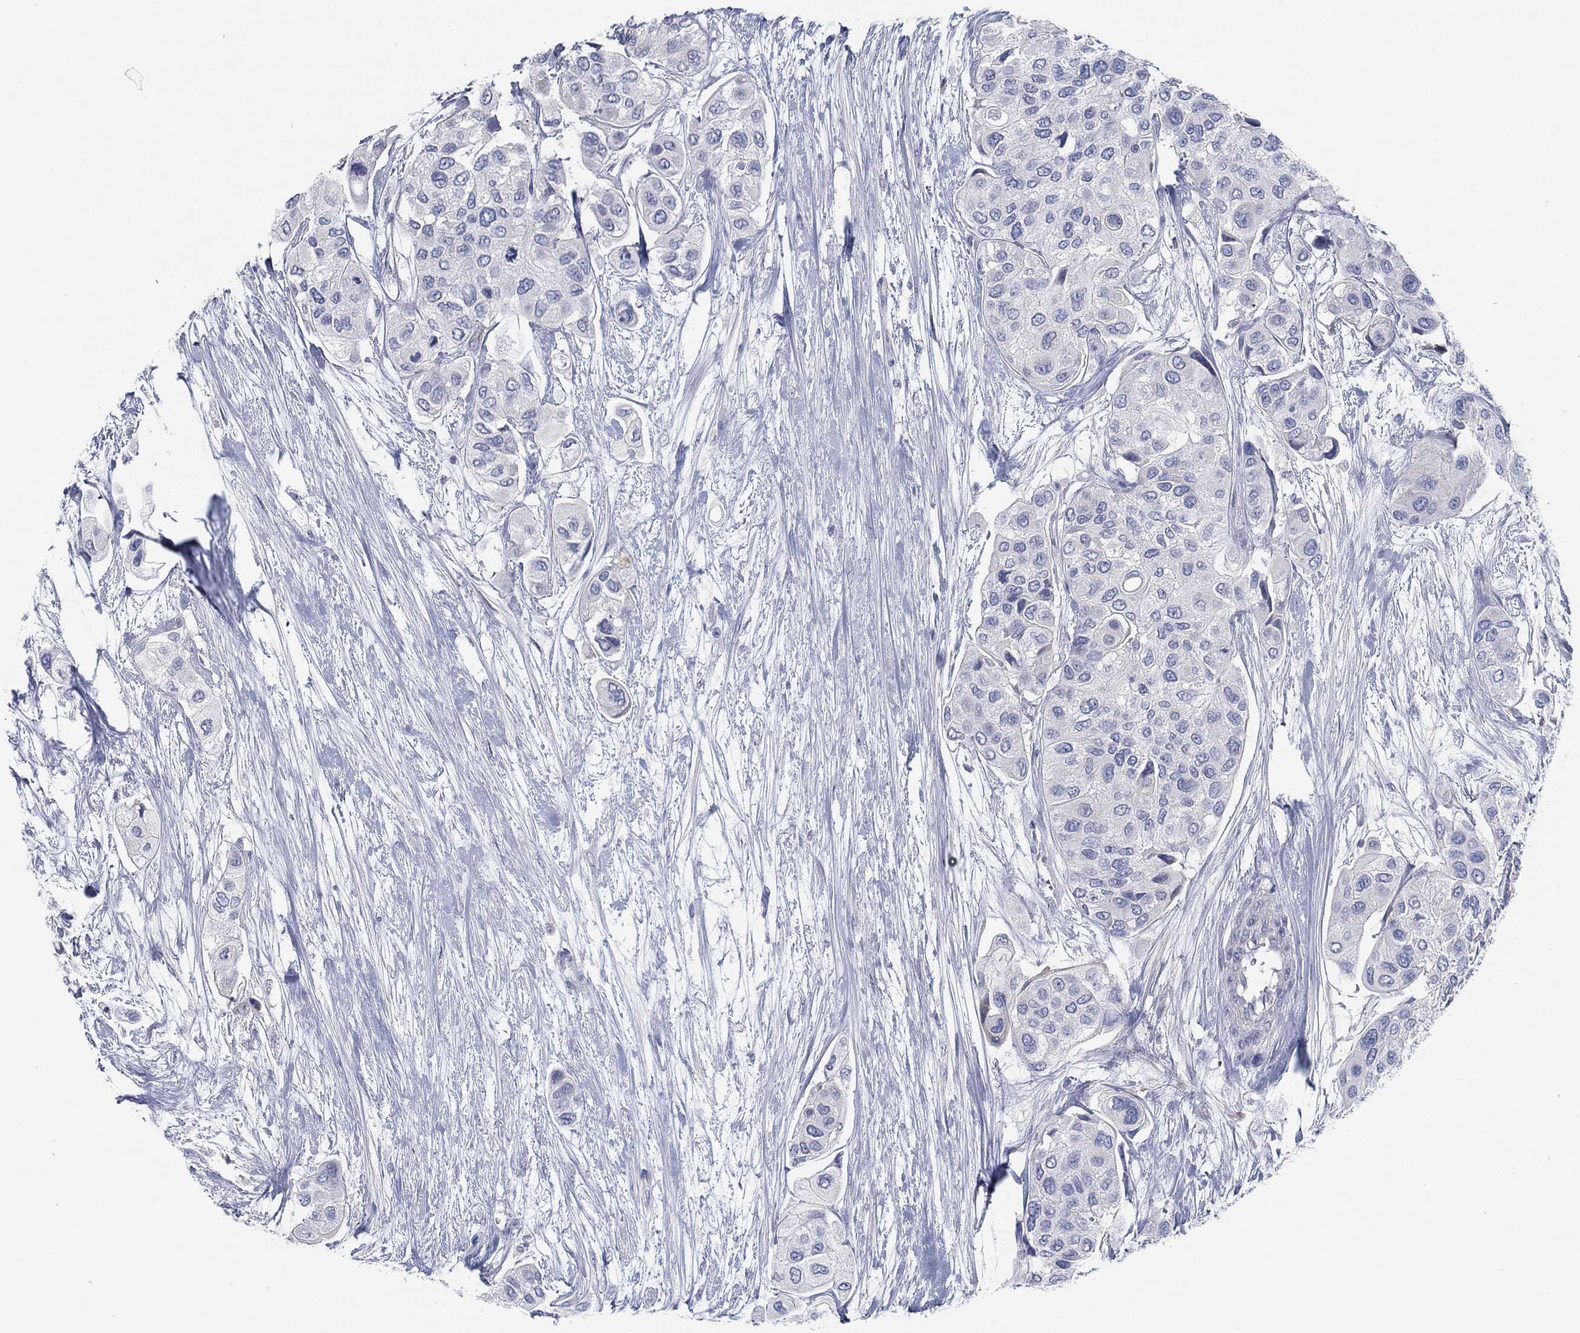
{"staining": {"intensity": "negative", "quantity": "none", "location": "none"}, "tissue": "urothelial cancer", "cell_type": "Tumor cells", "image_type": "cancer", "snomed": [{"axis": "morphology", "description": "Urothelial carcinoma, High grade"}, {"axis": "topography", "description": "Urinary bladder"}], "caption": "Tumor cells are negative for protein expression in human high-grade urothelial carcinoma. The staining was performed using DAB to visualize the protein expression in brown, while the nuclei were stained in blue with hematoxylin (Magnification: 20x).", "gene": "APOC3", "patient": {"sex": "male", "age": 77}}